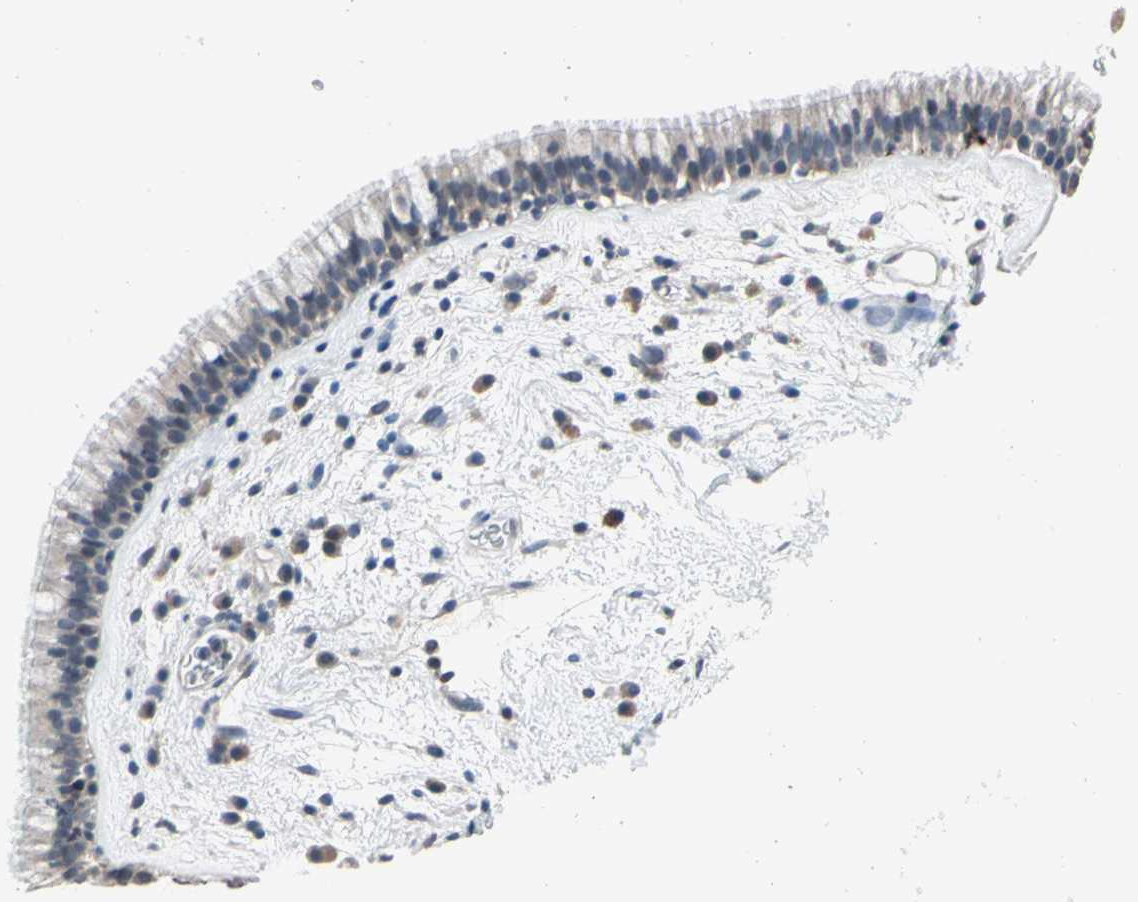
{"staining": {"intensity": "weak", "quantity": ">75%", "location": "cytoplasmic/membranous"}, "tissue": "nasopharynx", "cell_type": "Respiratory epithelial cells", "image_type": "normal", "snomed": [{"axis": "morphology", "description": "Normal tissue, NOS"}, {"axis": "morphology", "description": "Inflammation, NOS"}, {"axis": "topography", "description": "Nasopharynx"}], "caption": "High-power microscopy captured an immunohistochemistry (IHC) image of normal nasopharynx, revealing weak cytoplasmic/membranous positivity in about >75% of respiratory epithelial cells.", "gene": "SV2A", "patient": {"sex": "male", "age": 48}}